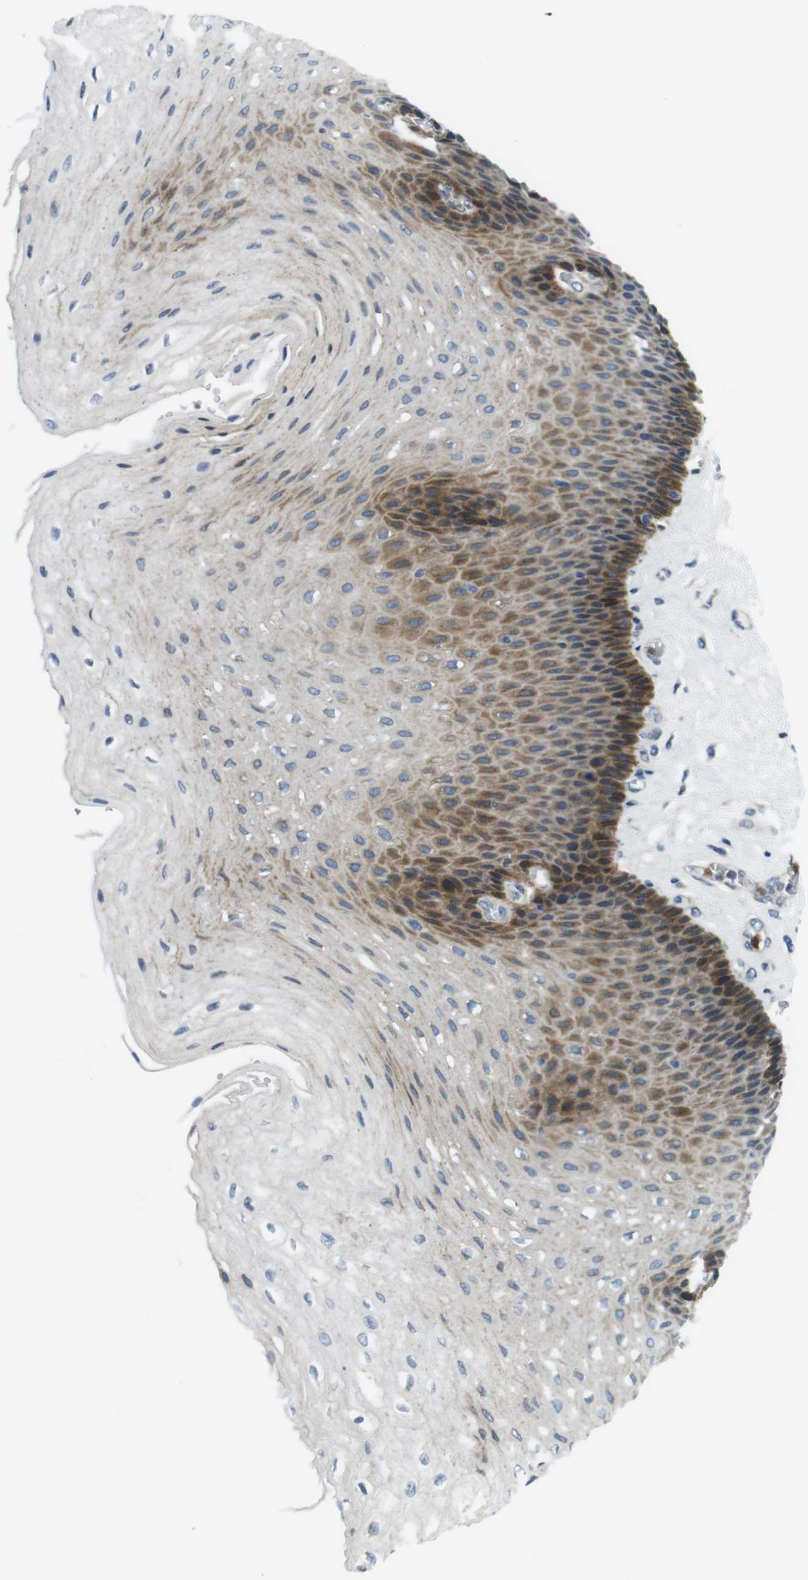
{"staining": {"intensity": "strong", "quantity": "25%-75%", "location": "cytoplasmic/membranous"}, "tissue": "esophagus", "cell_type": "Squamous epithelial cells", "image_type": "normal", "snomed": [{"axis": "morphology", "description": "Normal tissue, NOS"}, {"axis": "topography", "description": "Esophagus"}], "caption": "Immunohistochemical staining of benign human esophagus demonstrates strong cytoplasmic/membranous protein positivity in about 25%-75% of squamous epithelial cells. The protein is shown in brown color, while the nuclei are stained blue.", "gene": "ZDHHC3", "patient": {"sex": "female", "age": 72}}